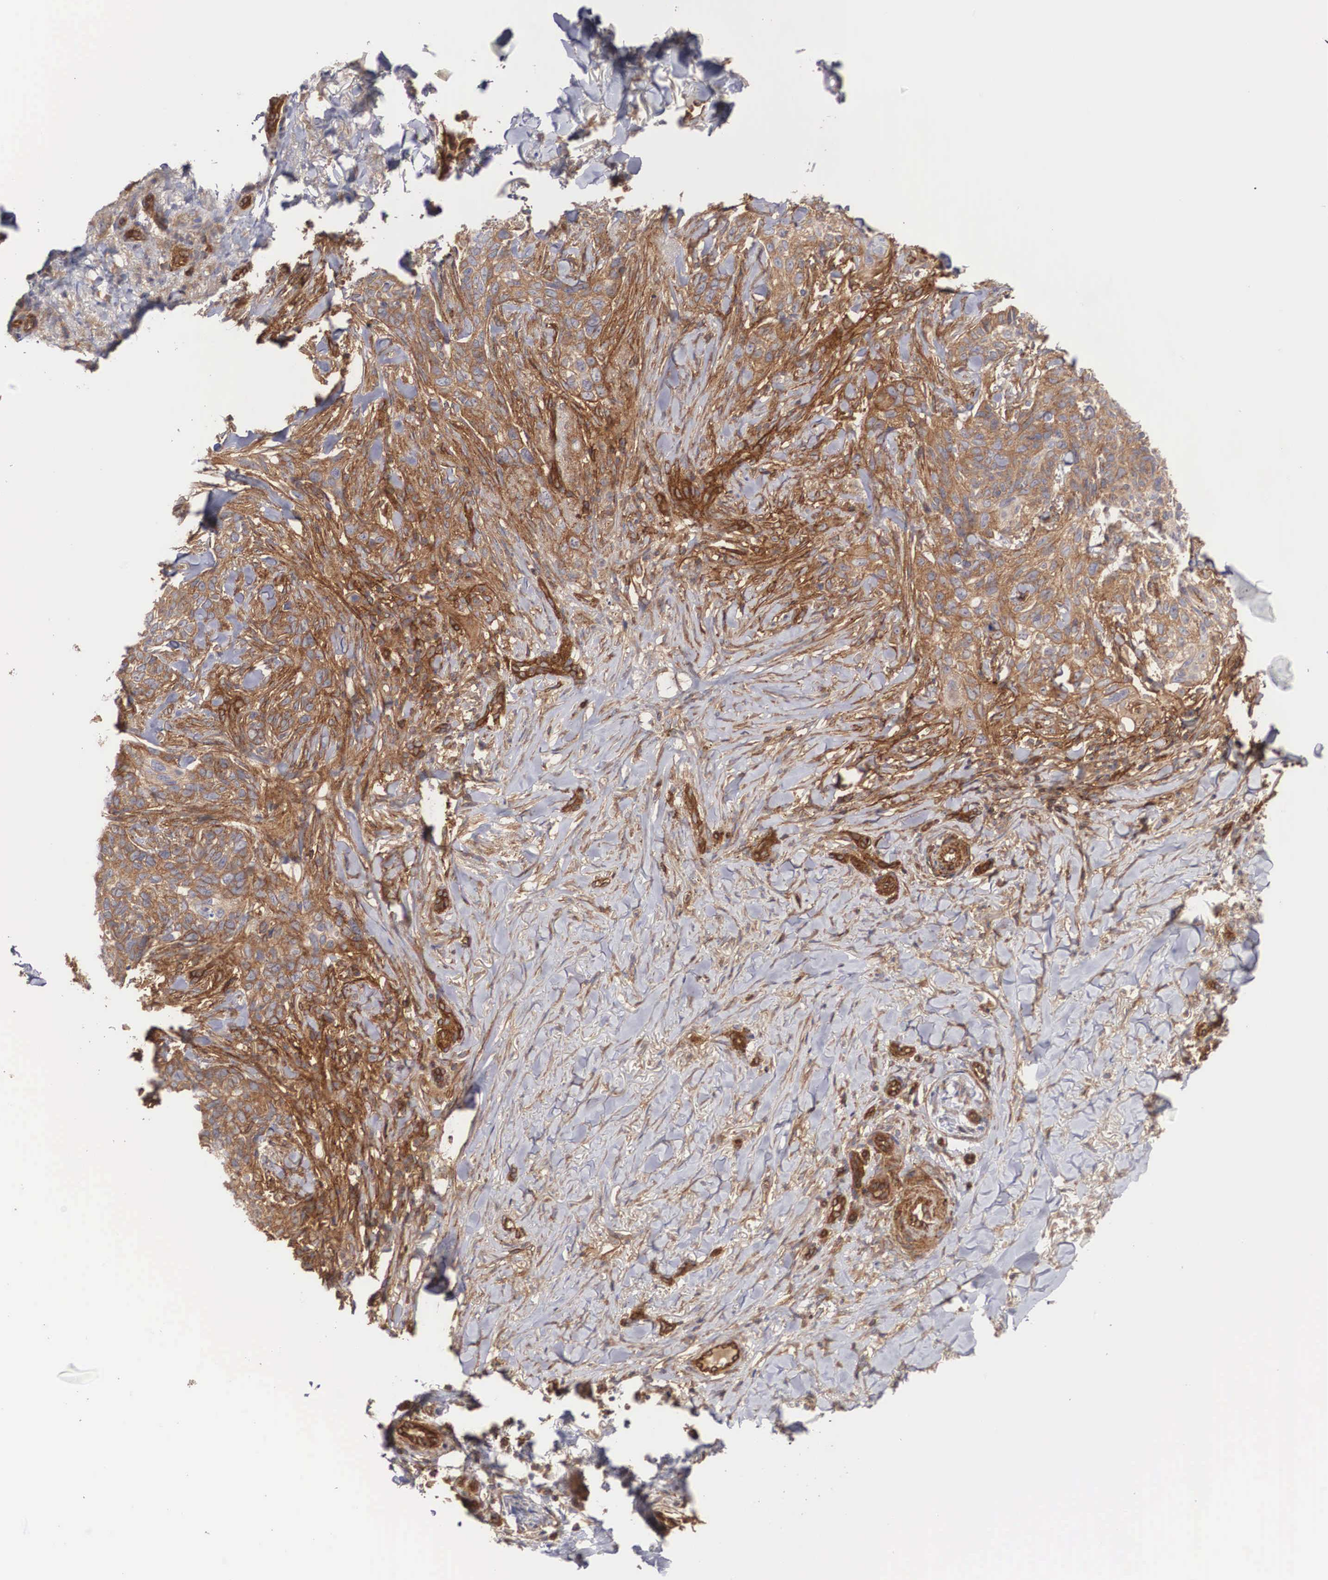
{"staining": {"intensity": "strong", "quantity": "25%-75%", "location": "cytoplasmic/membranous"}, "tissue": "skin cancer", "cell_type": "Tumor cells", "image_type": "cancer", "snomed": [{"axis": "morphology", "description": "Normal tissue, NOS"}, {"axis": "morphology", "description": "Basal cell carcinoma"}, {"axis": "topography", "description": "Skin"}], "caption": "Immunohistochemistry (IHC) histopathology image of neoplastic tissue: skin cancer (basal cell carcinoma) stained using immunohistochemistry (IHC) displays high levels of strong protein expression localized specifically in the cytoplasmic/membranous of tumor cells, appearing as a cytoplasmic/membranous brown color.", "gene": "ARMCX4", "patient": {"sex": "male", "age": 81}}